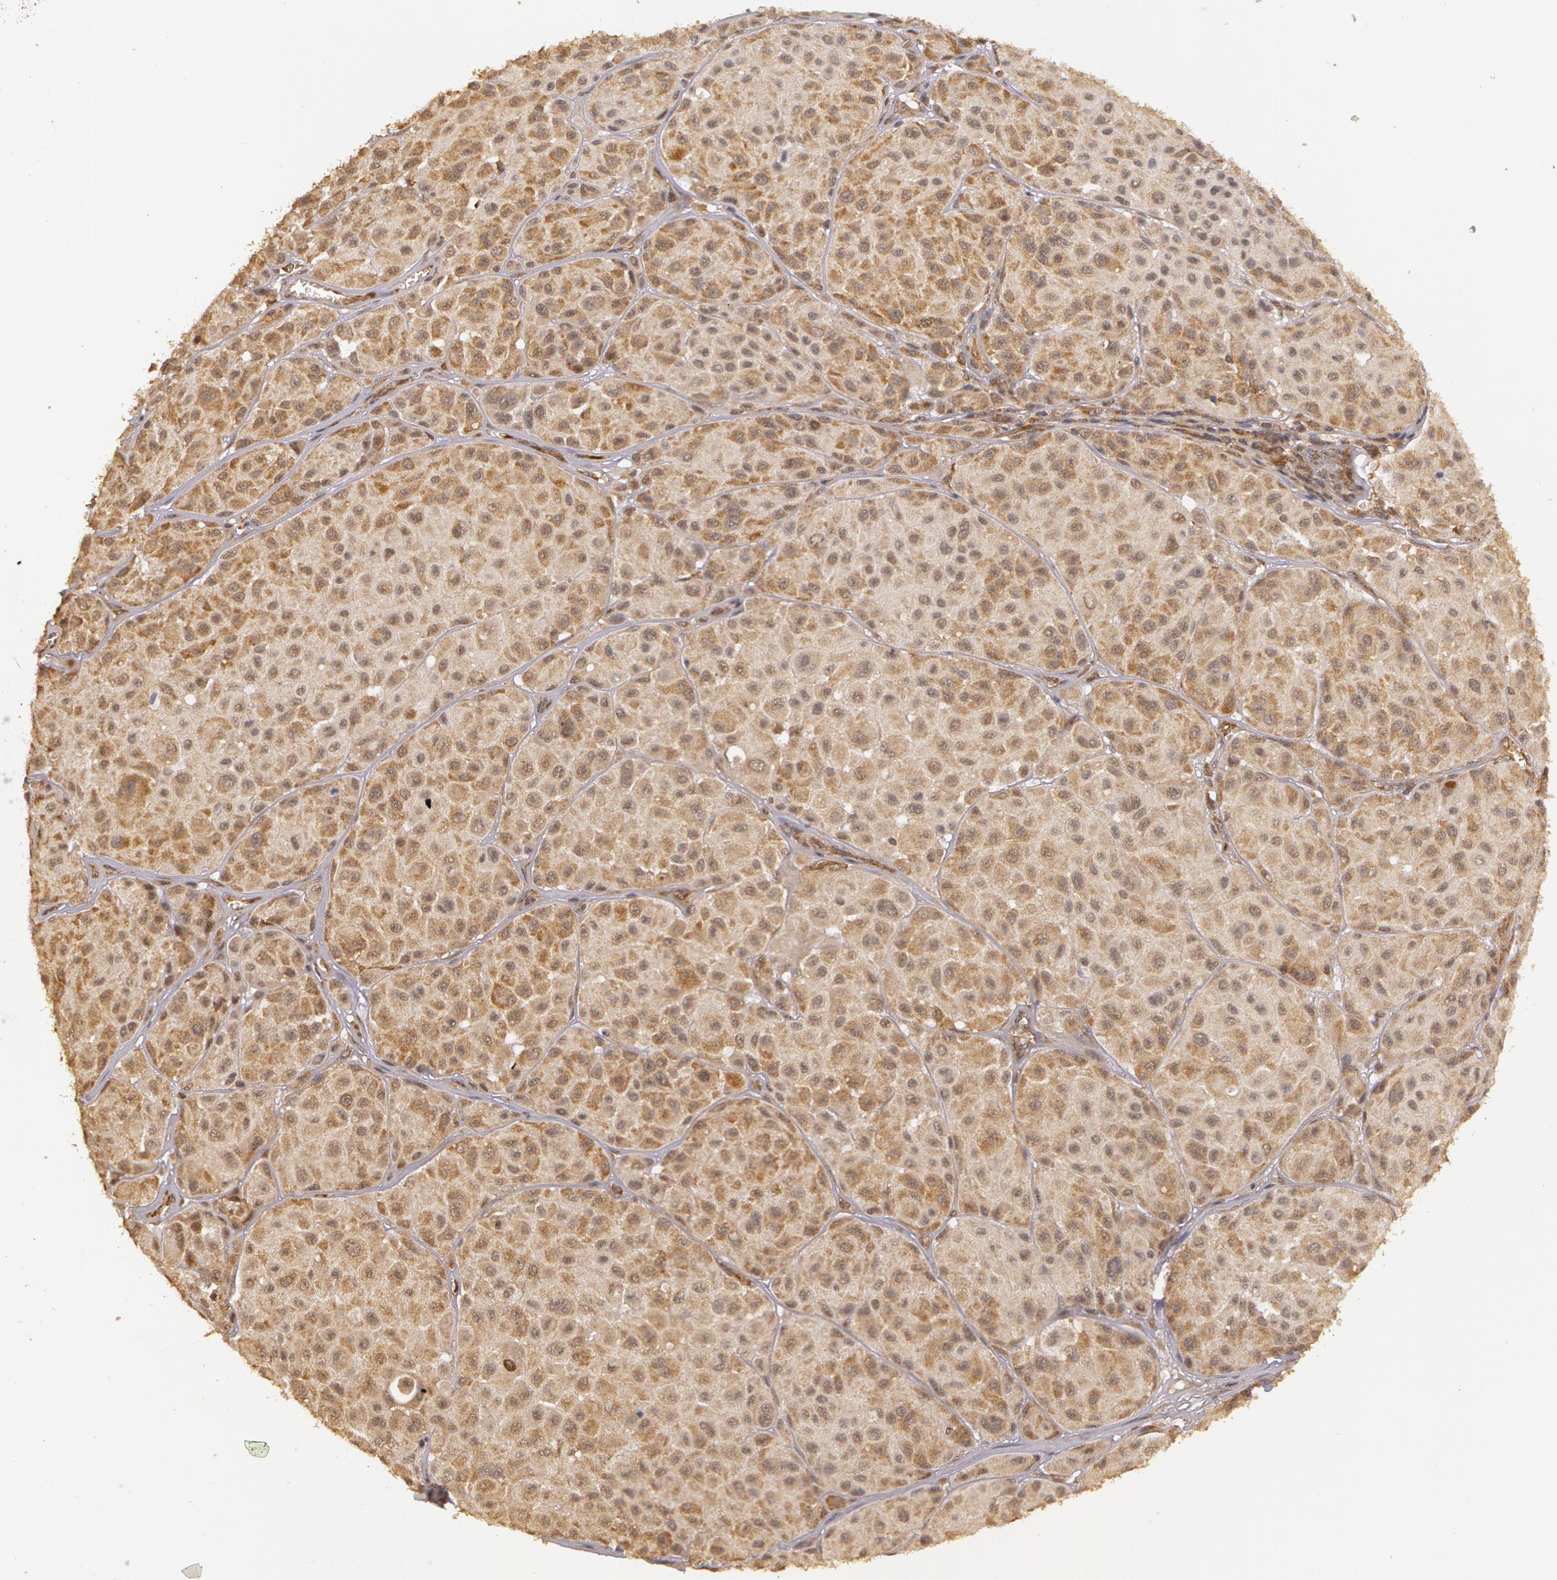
{"staining": {"intensity": "moderate", "quantity": ">75%", "location": "cytoplasmic/membranous"}, "tissue": "melanoma", "cell_type": "Tumor cells", "image_type": "cancer", "snomed": [{"axis": "morphology", "description": "Malignant melanoma, NOS"}, {"axis": "topography", "description": "Skin"}], "caption": "Immunohistochemistry (DAB) staining of malignant melanoma exhibits moderate cytoplasmic/membranous protein positivity in approximately >75% of tumor cells.", "gene": "ASCC2", "patient": {"sex": "male", "age": 36}}